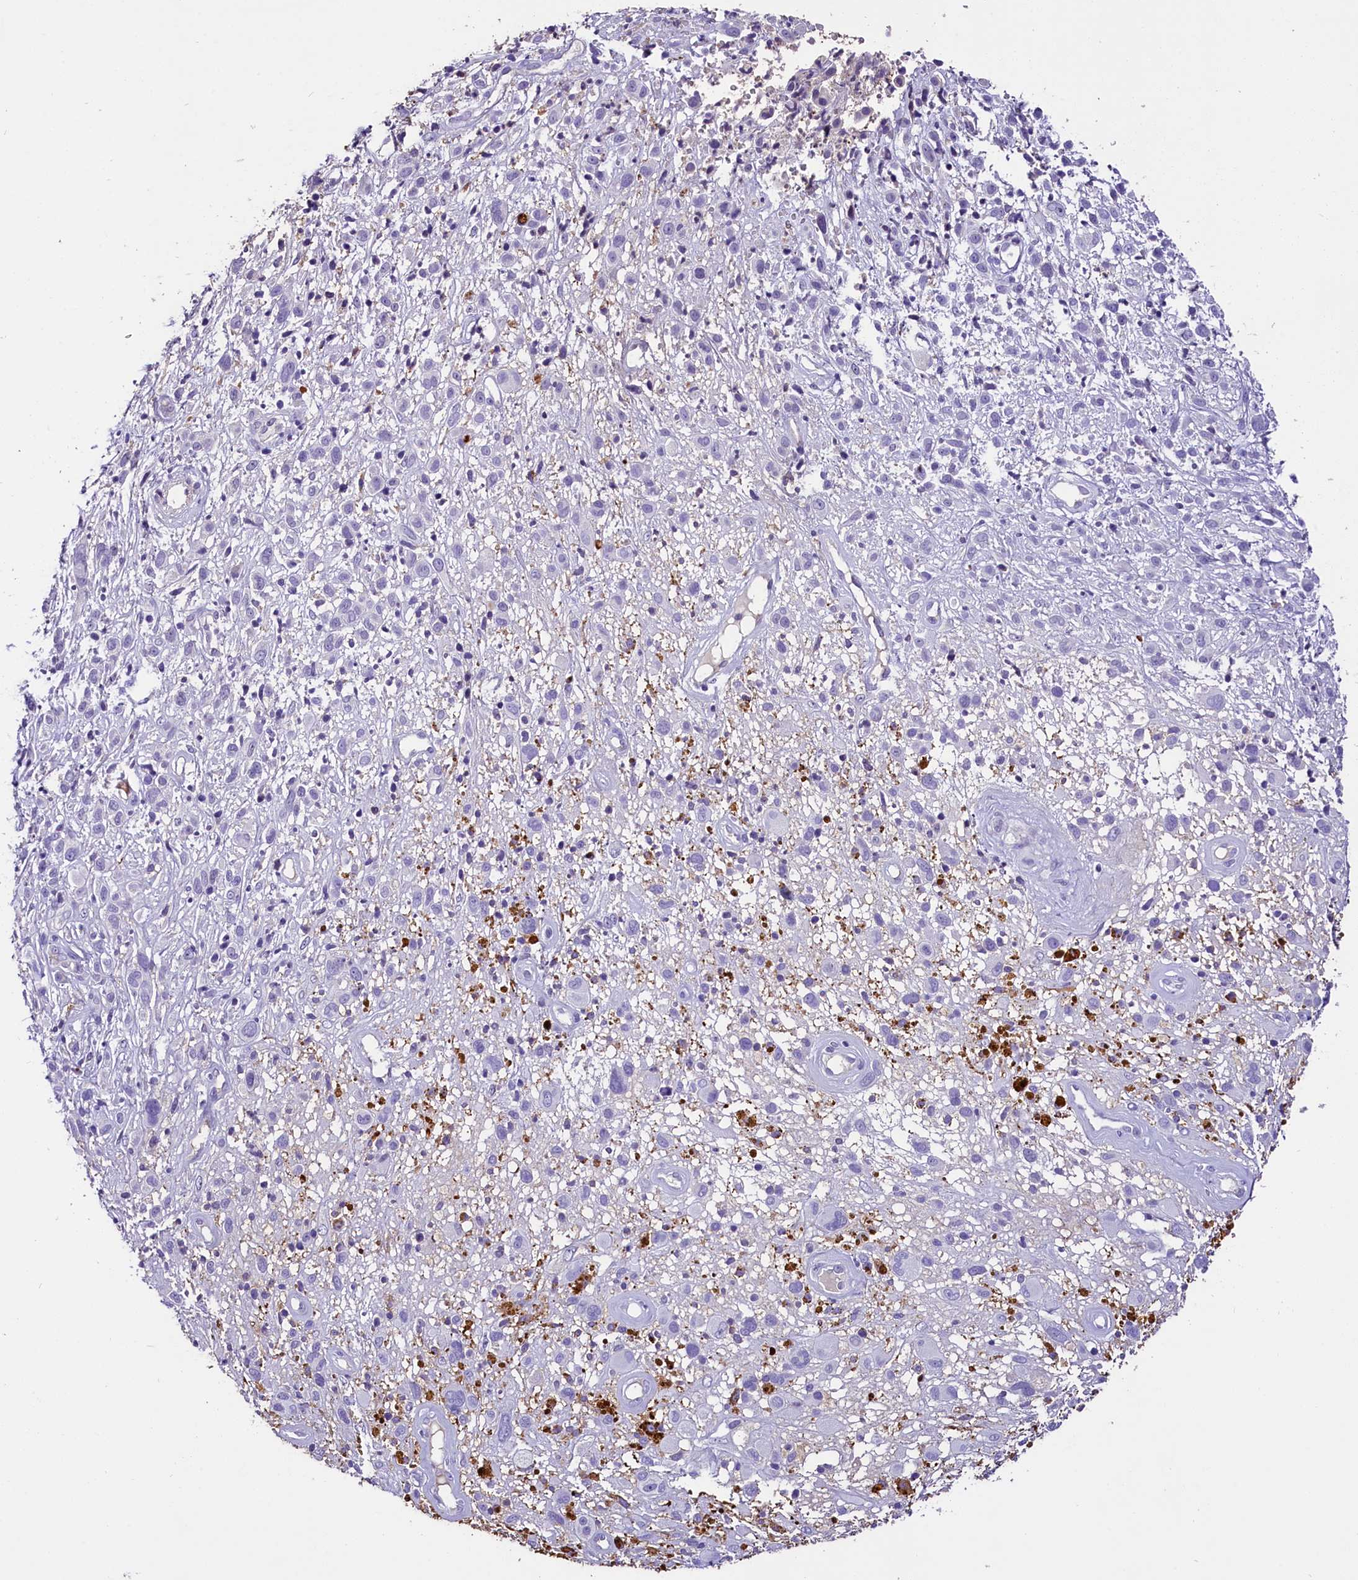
{"staining": {"intensity": "negative", "quantity": "none", "location": "none"}, "tissue": "melanoma", "cell_type": "Tumor cells", "image_type": "cancer", "snomed": [{"axis": "morphology", "description": "Malignant melanoma, NOS"}, {"axis": "topography", "description": "Skin of trunk"}], "caption": "Immunohistochemistry (IHC) histopathology image of neoplastic tissue: melanoma stained with DAB (3,3'-diaminobenzidine) shows no significant protein staining in tumor cells.", "gene": "MEX3B", "patient": {"sex": "male", "age": 71}}